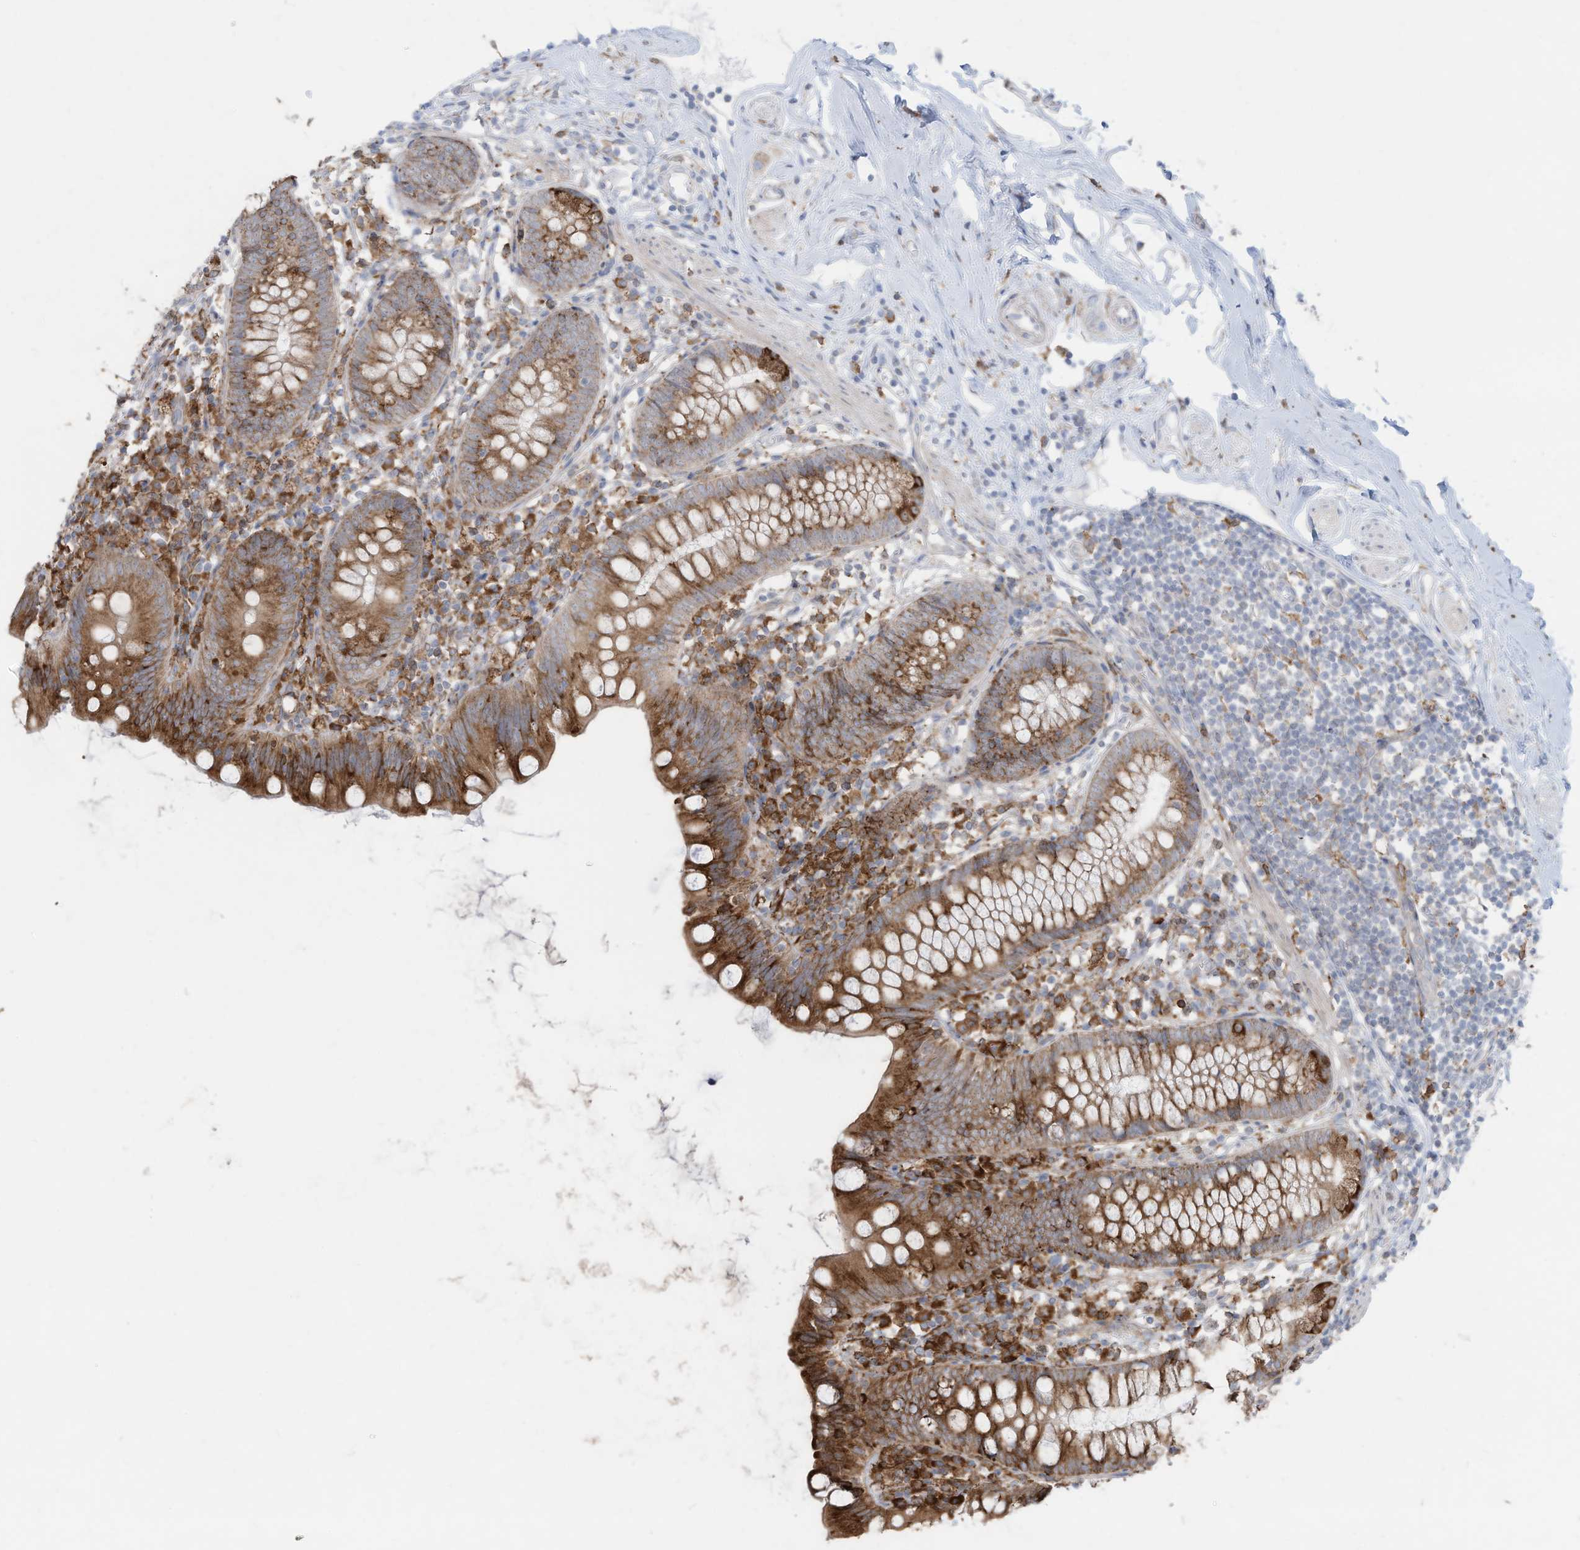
{"staining": {"intensity": "strong", "quantity": ">75%", "location": "cytoplasmic/membranous"}, "tissue": "appendix", "cell_type": "Glandular cells", "image_type": "normal", "snomed": [{"axis": "morphology", "description": "Normal tissue, NOS"}, {"axis": "topography", "description": "Appendix"}], "caption": "The micrograph reveals a brown stain indicating the presence of a protein in the cytoplasmic/membranous of glandular cells in appendix. (DAB (3,3'-diaminobenzidine) IHC, brown staining for protein, blue staining for nuclei).", "gene": "ZNF354C", "patient": {"sex": "female", "age": 62}}